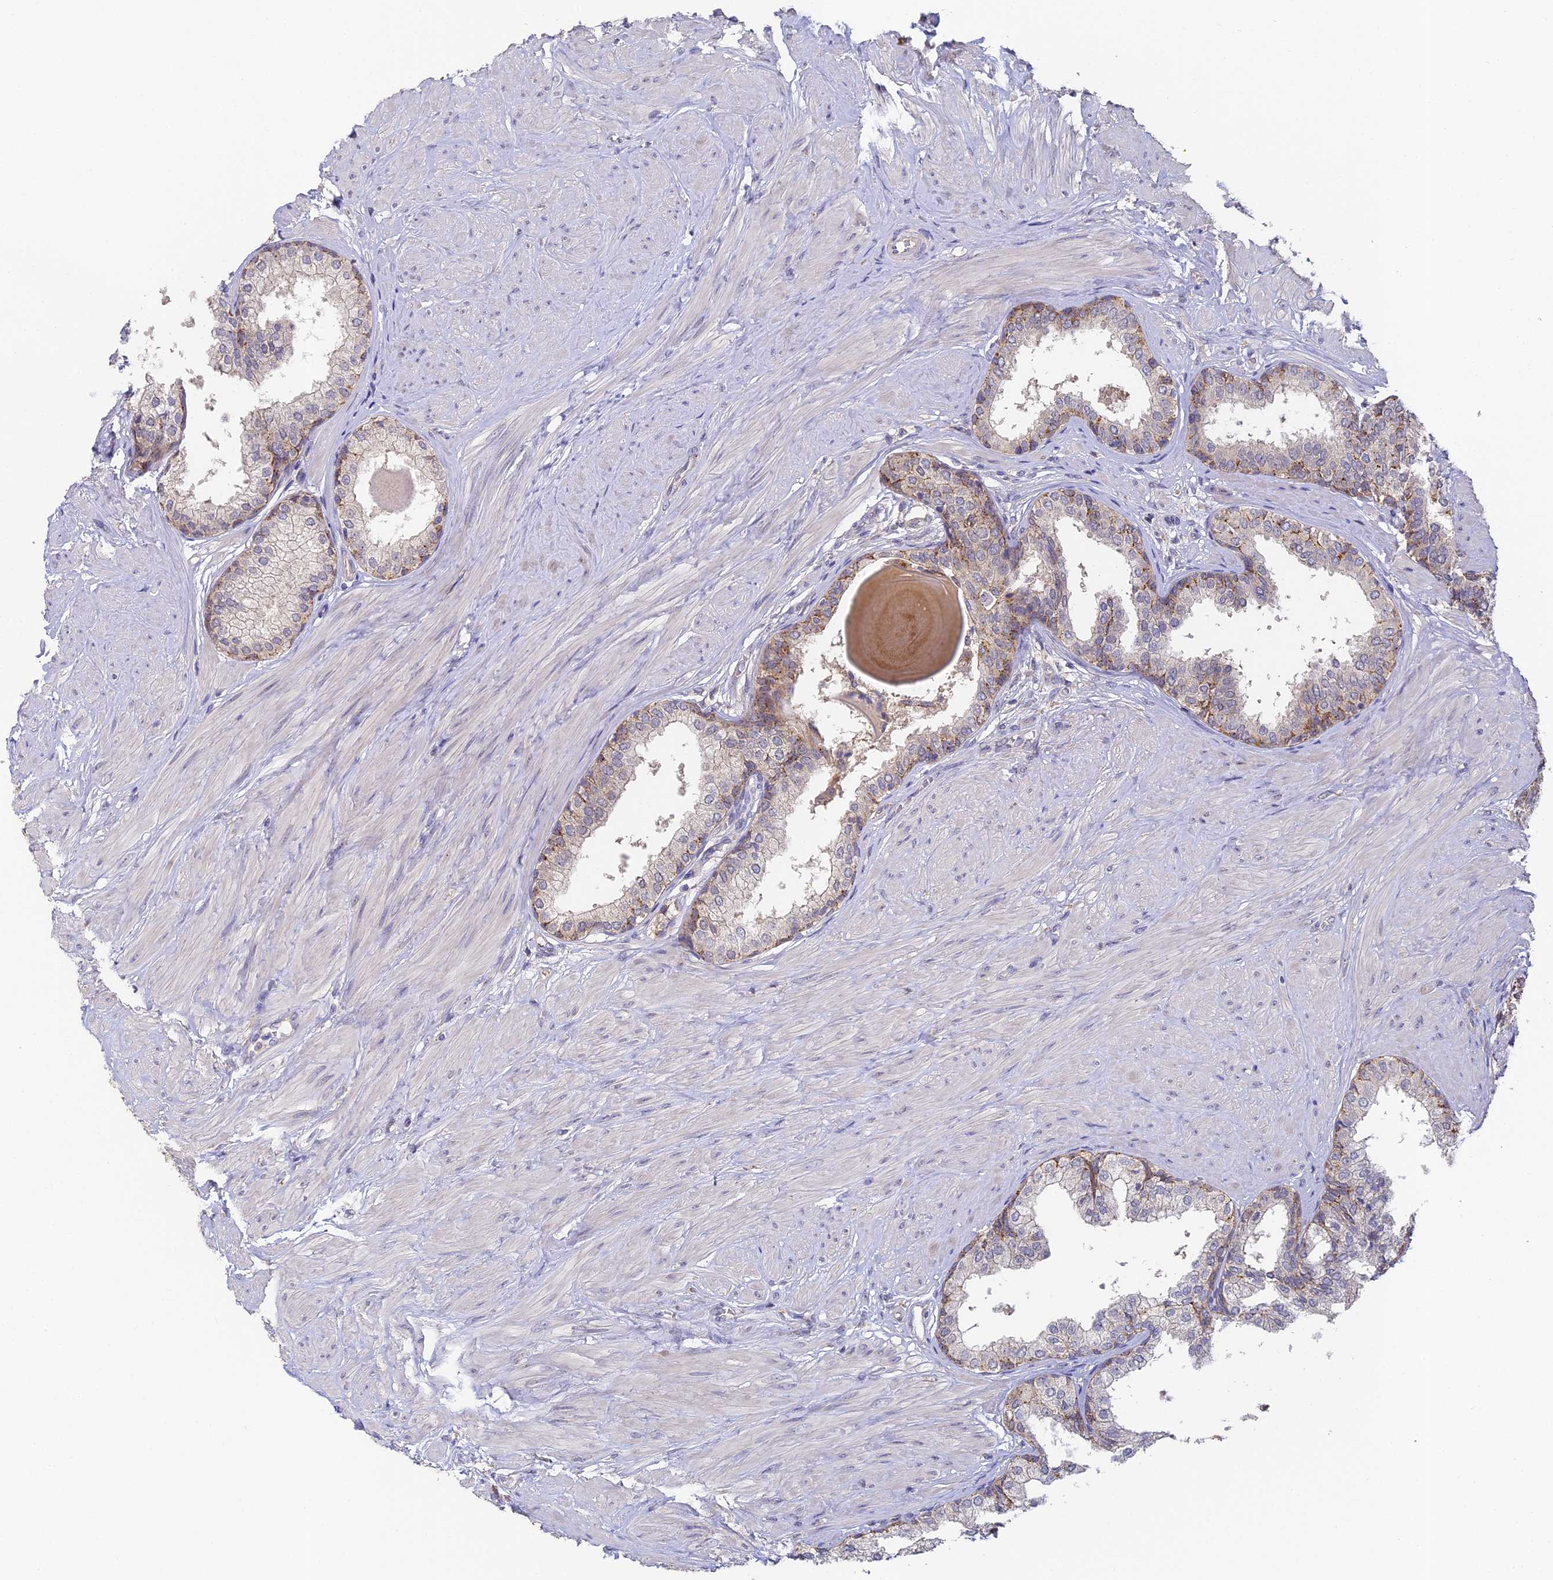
{"staining": {"intensity": "moderate", "quantity": "<25%", "location": "cytoplasmic/membranous"}, "tissue": "prostate", "cell_type": "Glandular cells", "image_type": "normal", "snomed": [{"axis": "morphology", "description": "Normal tissue, NOS"}, {"axis": "topography", "description": "Prostate"}], "caption": "DAB (3,3'-diaminobenzidine) immunohistochemical staining of normal human prostate exhibits moderate cytoplasmic/membranous protein expression in about <25% of glandular cells. The staining was performed using DAB (3,3'-diaminobenzidine) to visualize the protein expression in brown, while the nuclei were stained in blue with hematoxylin (Magnification: 20x).", "gene": "YAE1", "patient": {"sex": "male", "age": 48}}